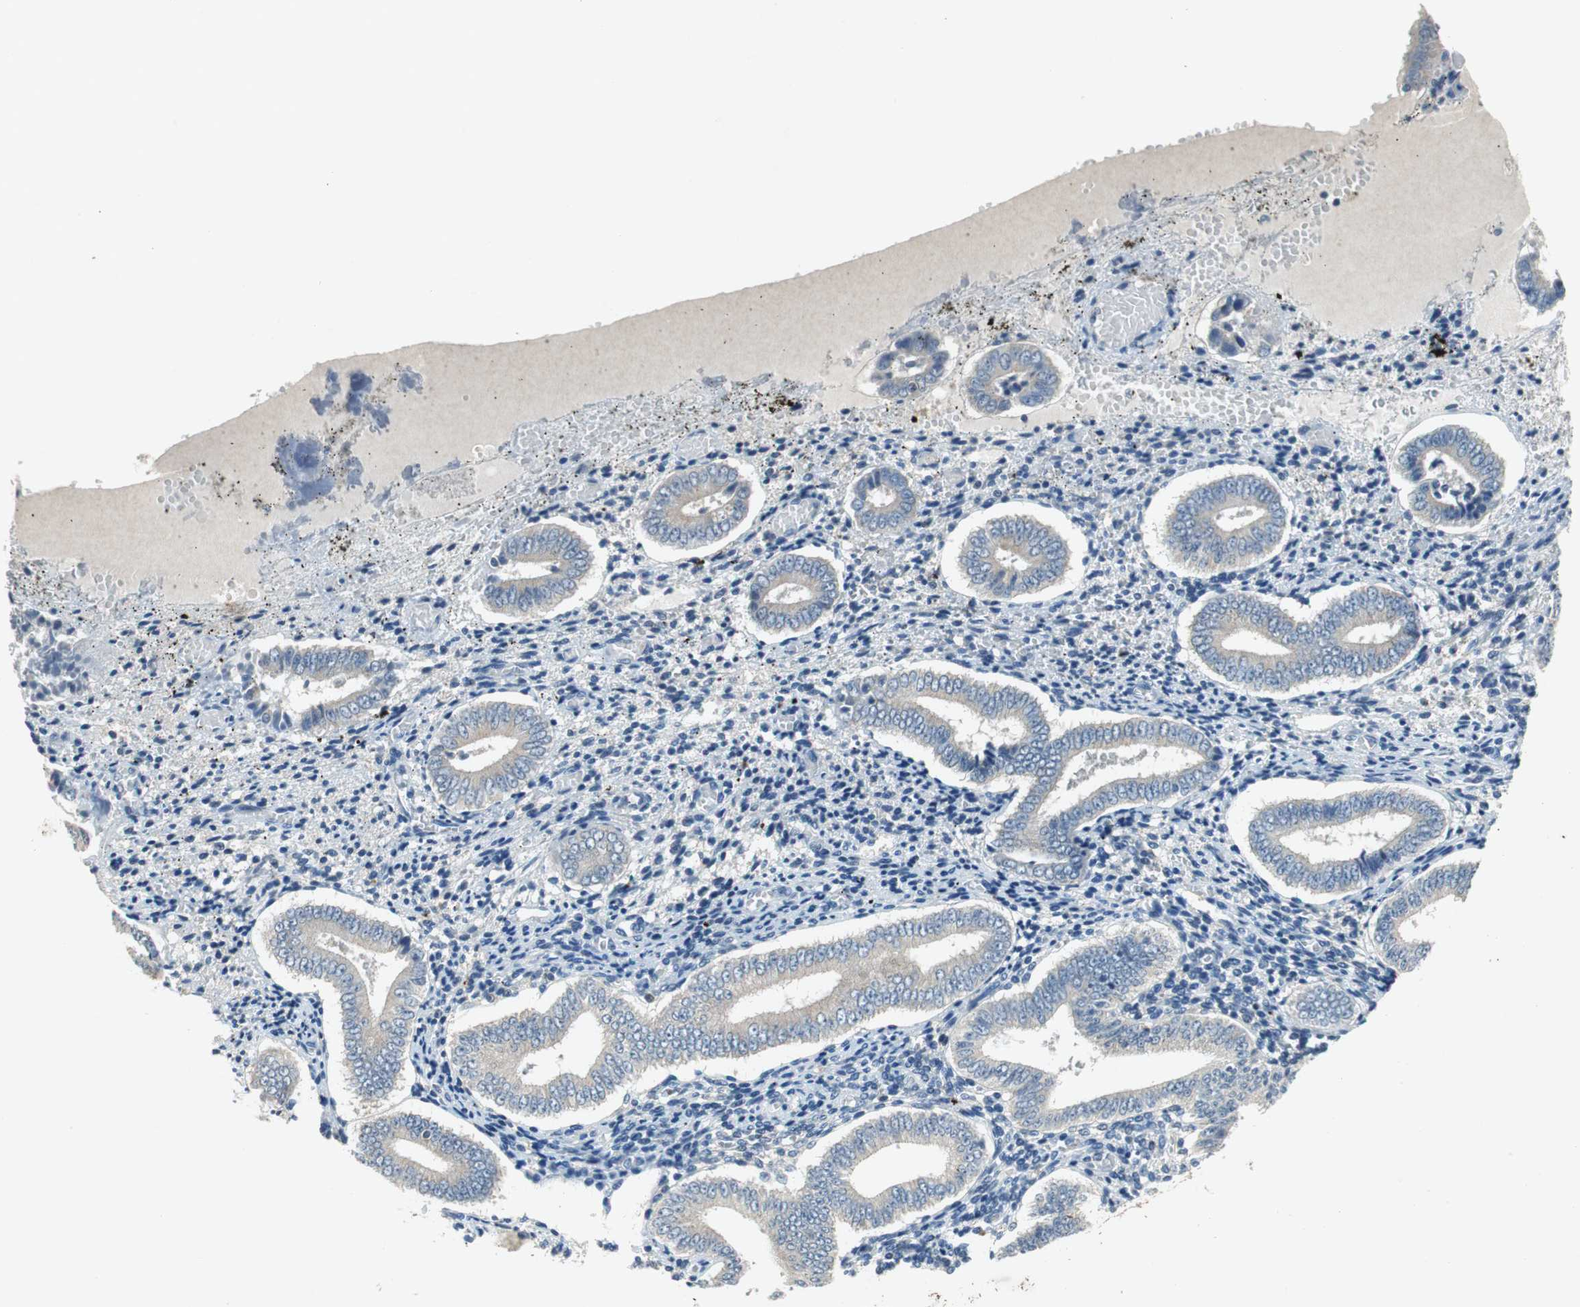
{"staining": {"intensity": "negative", "quantity": "none", "location": "none"}, "tissue": "endometrium", "cell_type": "Cells in endometrial stroma", "image_type": "normal", "snomed": [{"axis": "morphology", "description": "Normal tissue, NOS"}, {"axis": "topography", "description": "Endometrium"}], "caption": "This is a histopathology image of IHC staining of unremarkable endometrium, which shows no positivity in cells in endometrial stroma.", "gene": "GLCCI1", "patient": {"sex": "female", "age": 42}}